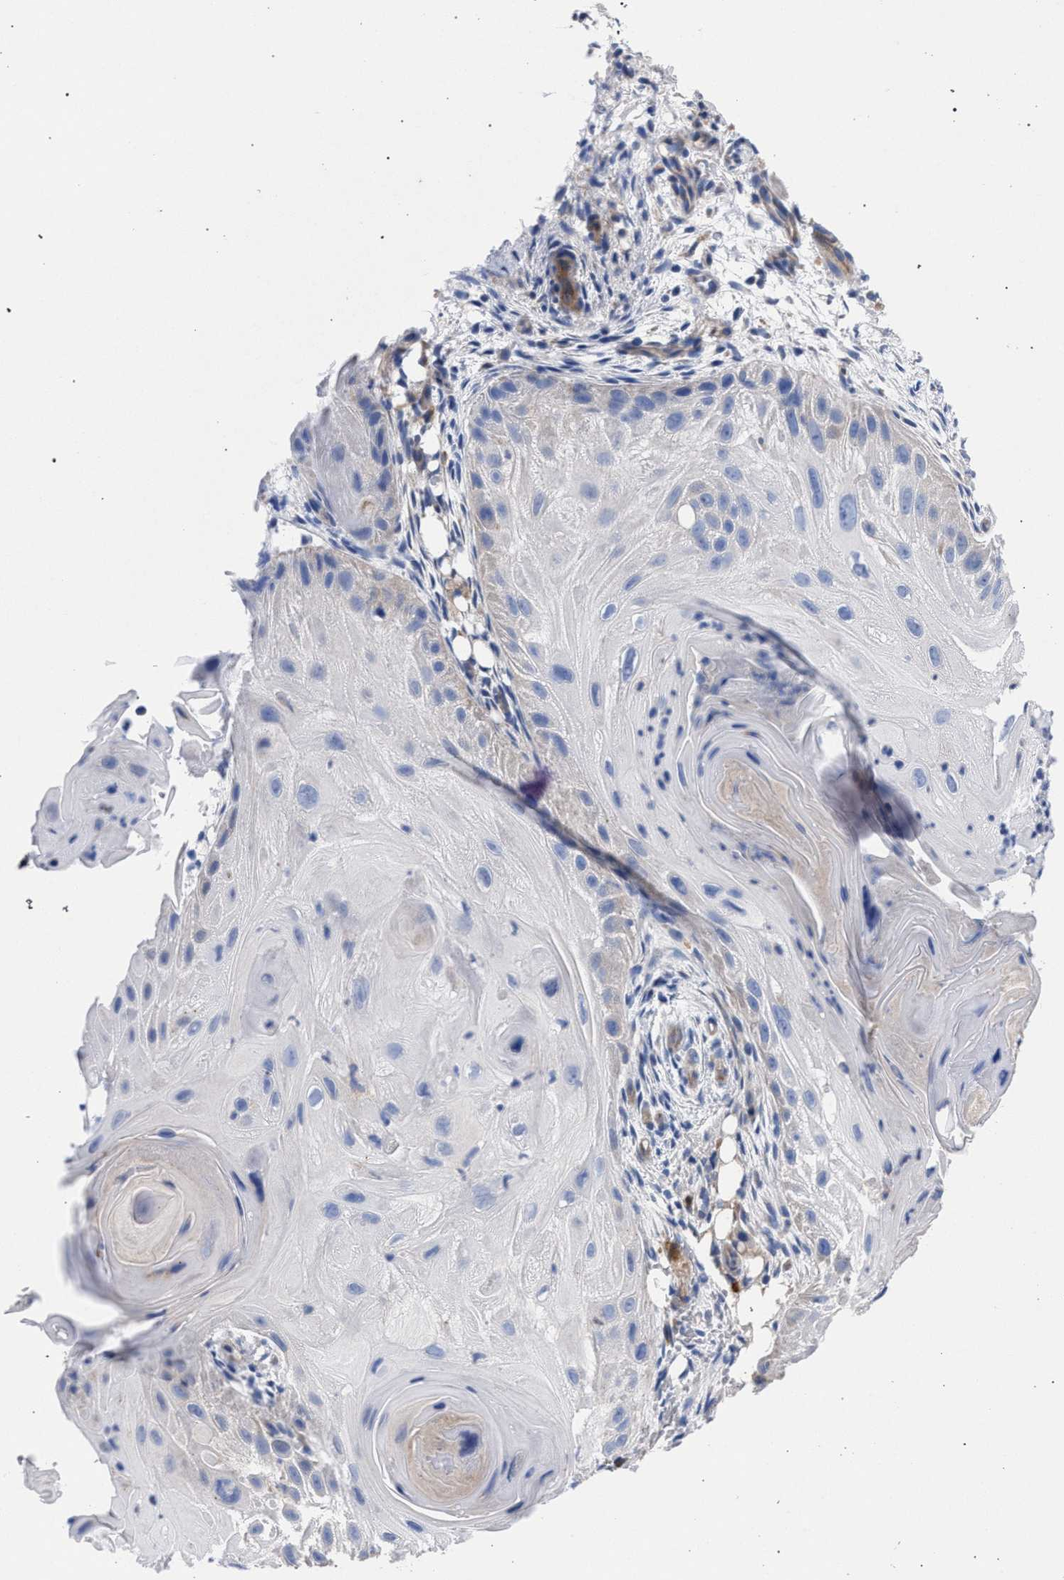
{"staining": {"intensity": "negative", "quantity": "none", "location": "none"}, "tissue": "skin cancer", "cell_type": "Tumor cells", "image_type": "cancer", "snomed": [{"axis": "morphology", "description": "Squamous cell carcinoma, NOS"}, {"axis": "topography", "description": "Skin"}], "caption": "The photomicrograph shows no significant positivity in tumor cells of skin cancer (squamous cell carcinoma). (Immunohistochemistry (ihc), brightfield microscopy, high magnification).", "gene": "GMPR", "patient": {"sex": "female", "age": 77}}